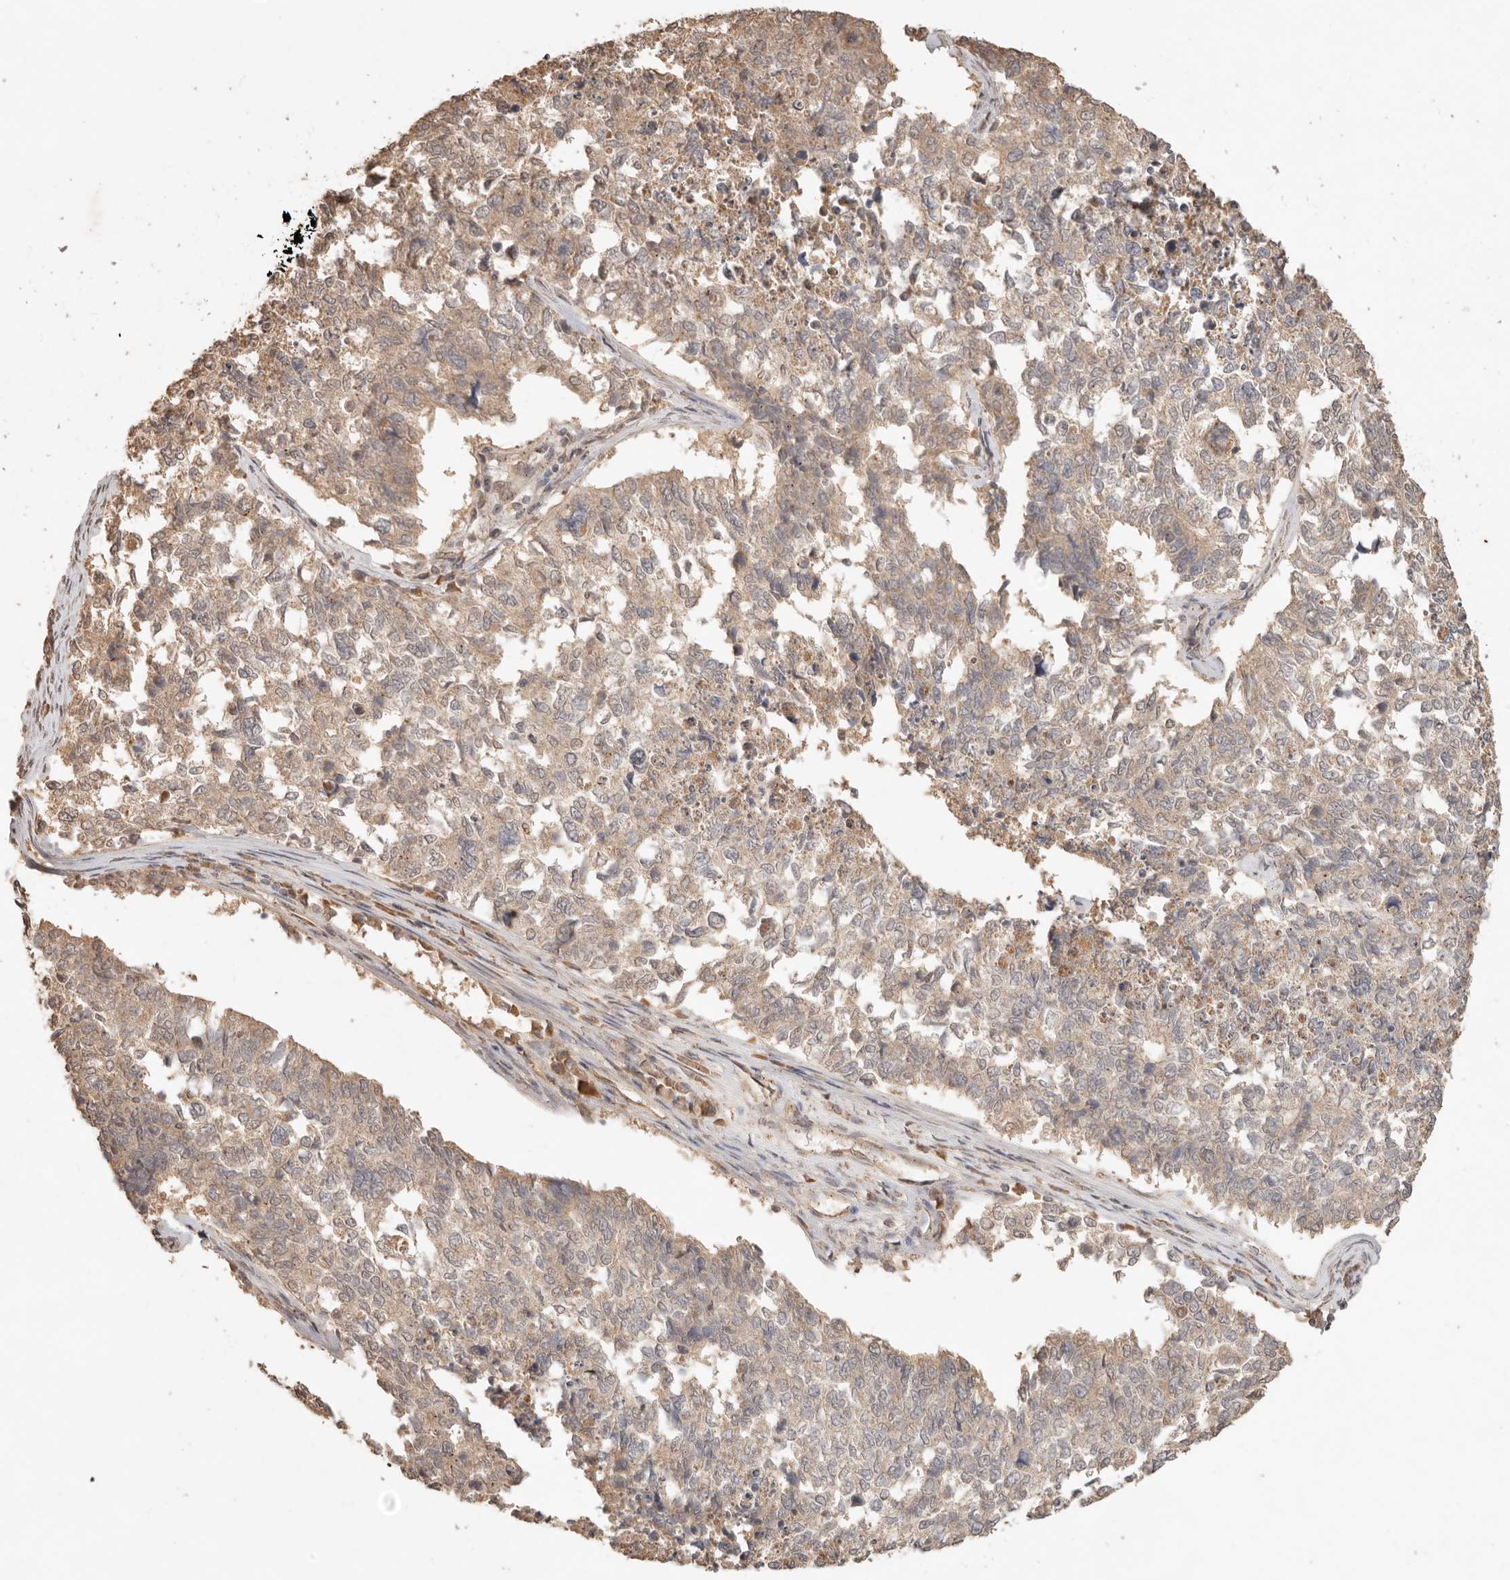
{"staining": {"intensity": "weak", "quantity": ">75%", "location": "cytoplasmic/membranous"}, "tissue": "cervical cancer", "cell_type": "Tumor cells", "image_type": "cancer", "snomed": [{"axis": "morphology", "description": "Squamous cell carcinoma, NOS"}, {"axis": "topography", "description": "Cervix"}], "caption": "There is low levels of weak cytoplasmic/membranous positivity in tumor cells of squamous cell carcinoma (cervical), as demonstrated by immunohistochemical staining (brown color).", "gene": "LMO4", "patient": {"sex": "female", "age": 63}}